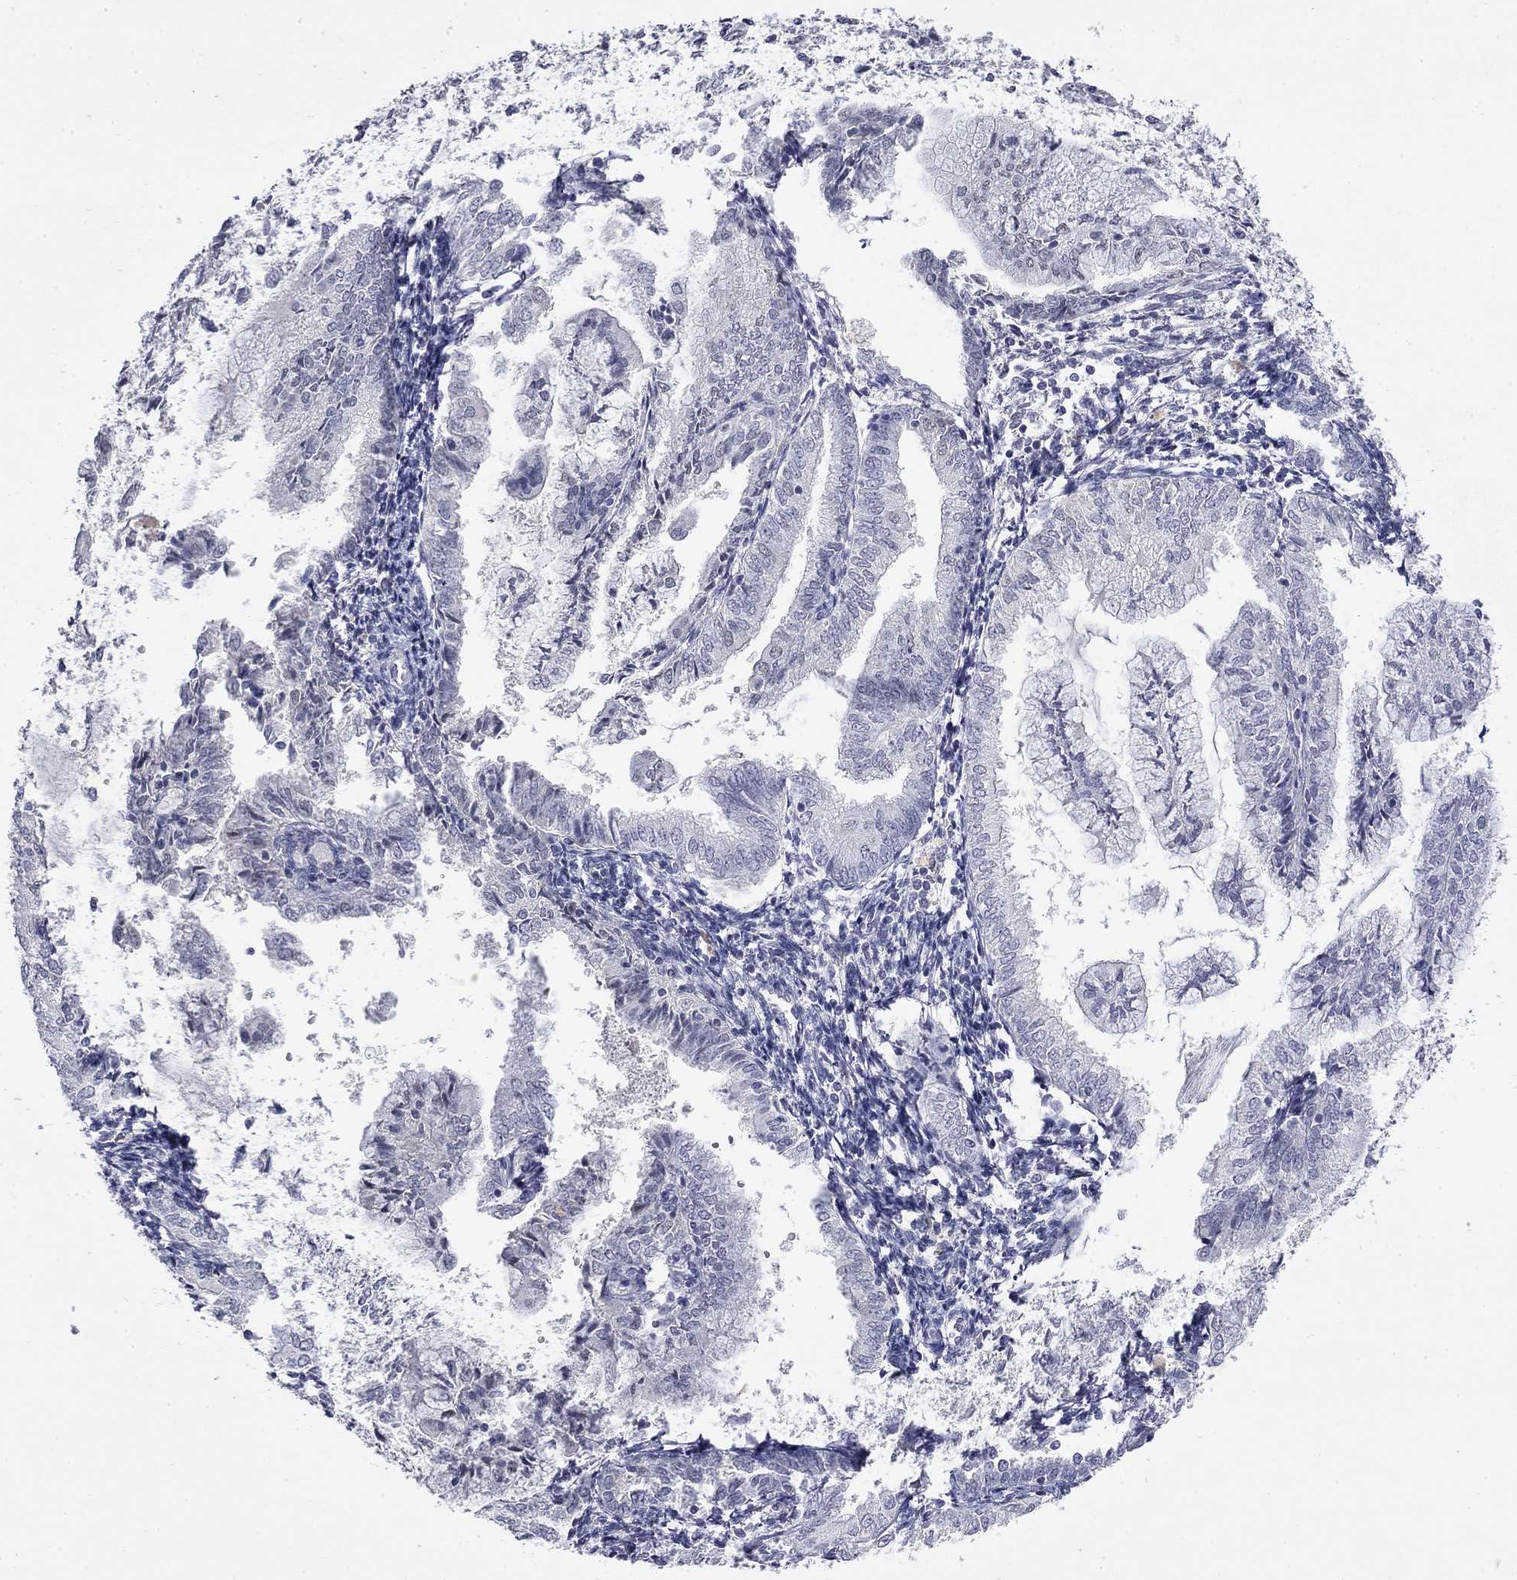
{"staining": {"intensity": "negative", "quantity": "none", "location": "none"}, "tissue": "endometrial cancer", "cell_type": "Tumor cells", "image_type": "cancer", "snomed": [{"axis": "morphology", "description": "Adenocarcinoma, NOS"}, {"axis": "topography", "description": "Endometrium"}], "caption": "Tumor cells are negative for protein expression in human endometrial cancer.", "gene": "SLC51A", "patient": {"sex": "female", "age": 56}}